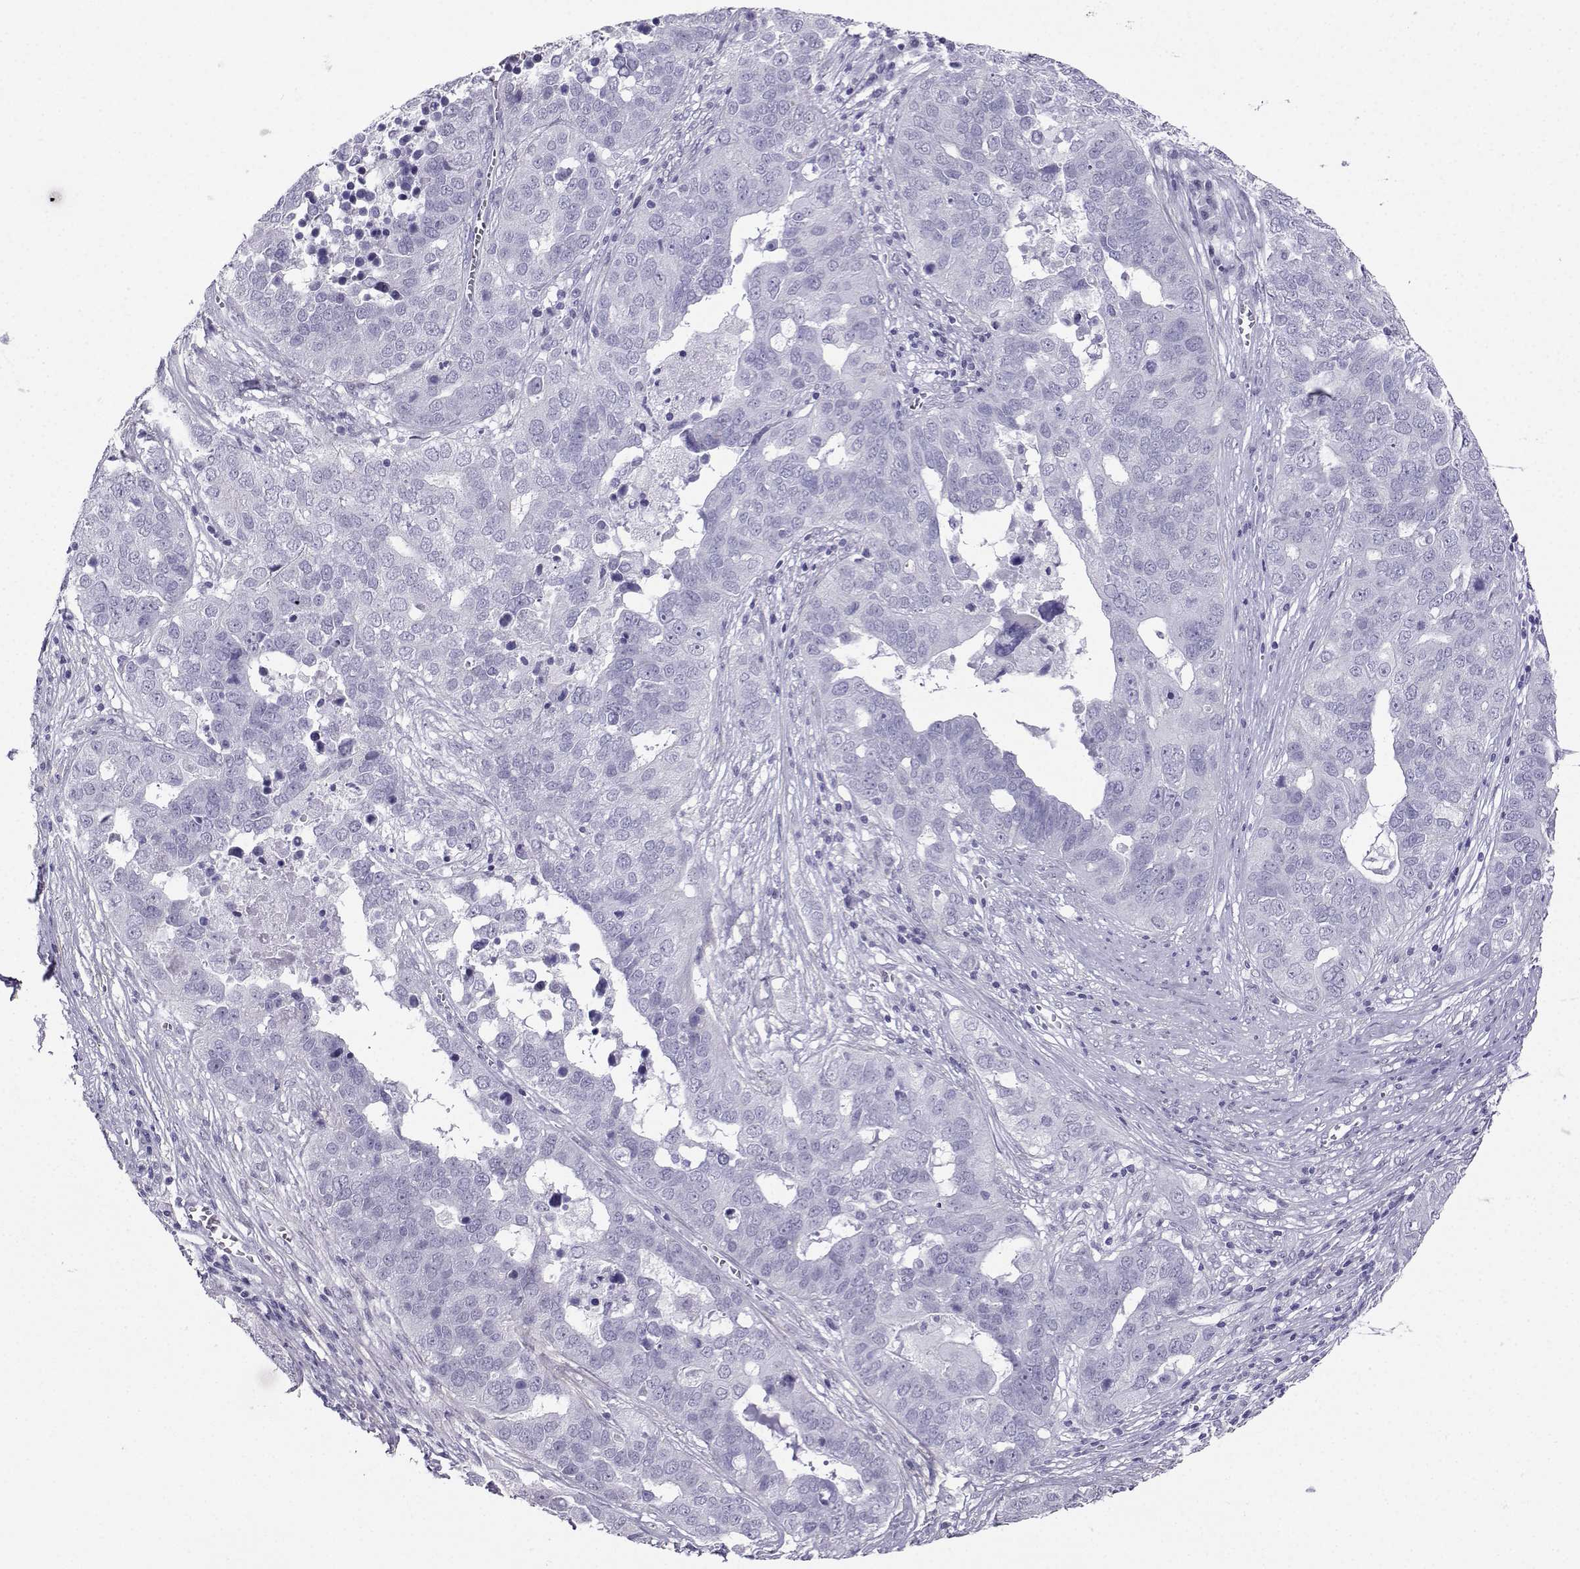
{"staining": {"intensity": "negative", "quantity": "none", "location": "none"}, "tissue": "ovarian cancer", "cell_type": "Tumor cells", "image_type": "cancer", "snomed": [{"axis": "morphology", "description": "Carcinoma, endometroid"}, {"axis": "topography", "description": "Soft tissue"}, {"axis": "topography", "description": "Ovary"}], "caption": "High magnification brightfield microscopy of endometroid carcinoma (ovarian) stained with DAB (brown) and counterstained with hematoxylin (blue): tumor cells show no significant staining. (Stains: DAB (3,3'-diaminobenzidine) IHC with hematoxylin counter stain, Microscopy: brightfield microscopy at high magnification).", "gene": "KIF17", "patient": {"sex": "female", "age": 52}}